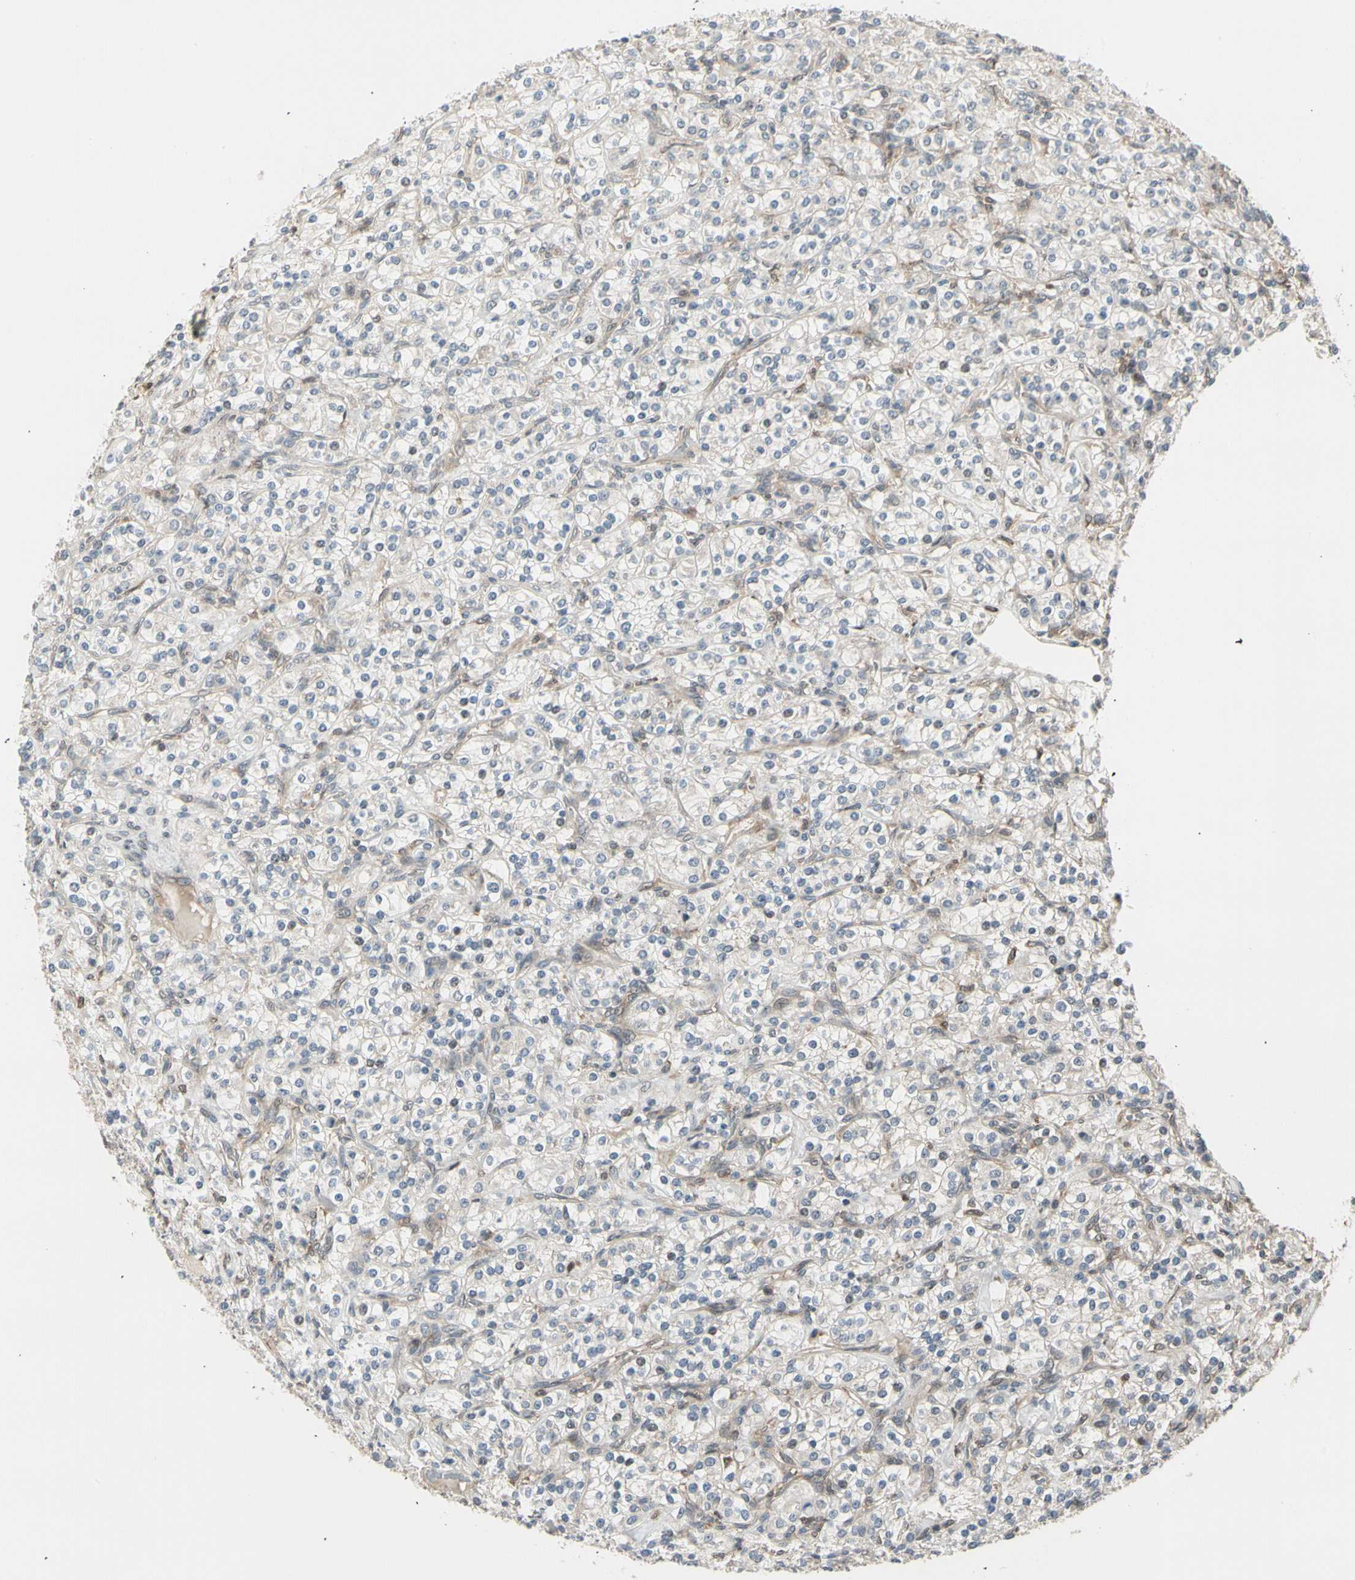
{"staining": {"intensity": "negative", "quantity": "none", "location": "none"}, "tissue": "renal cancer", "cell_type": "Tumor cells", "image_type": "cancer", "snomed": [{"axis": "morphology", "description": "Adenocarcinoma, NOS"}, {"axis": "topography", "description": "Kidney"}], "caption": "Tumor cells are negative for brown protein staining in renal adenocarcinoma.", "gene": "SVBP", "patient": {"sex": "male", "age": 77}}